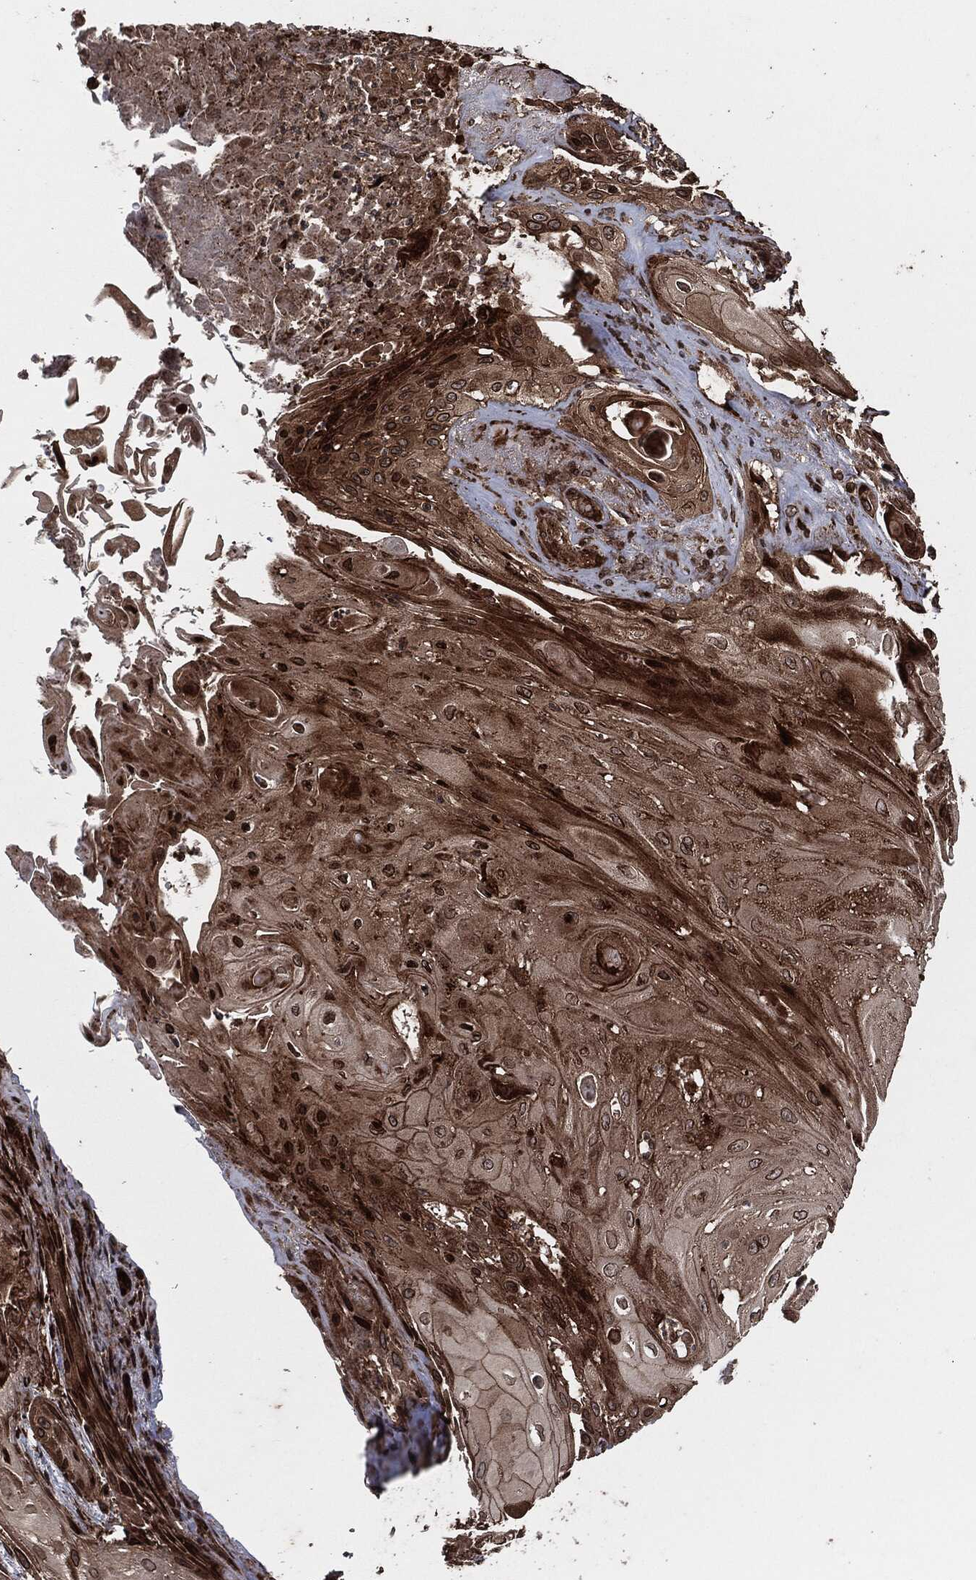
{"staining": {"intensity": "moderate", "quantity": ">75%", "location": "cytoplasmic/membranous"}, "tissue": "skin cancer", "cell_type": "Tumor cells", "image_type": "cancer", "snomed": [{"axis": "morphology", "description": "Squamous cell carcinoma, NOS"}, {"axis": "topography", "description": "Skin"}], "caption": "Immunohistochemical staining of squamous cell carcinoma (skin) shows medium levels of moderate cytoplasmic/membranous staining in approximately >75% of tumor cells. (DAB (3,3'-diaminobenzidine) = brown stain, brightfield microscopy at high magnification).", "gene": "IFIT1", "patient": {"sex": "male", "age": 62}}